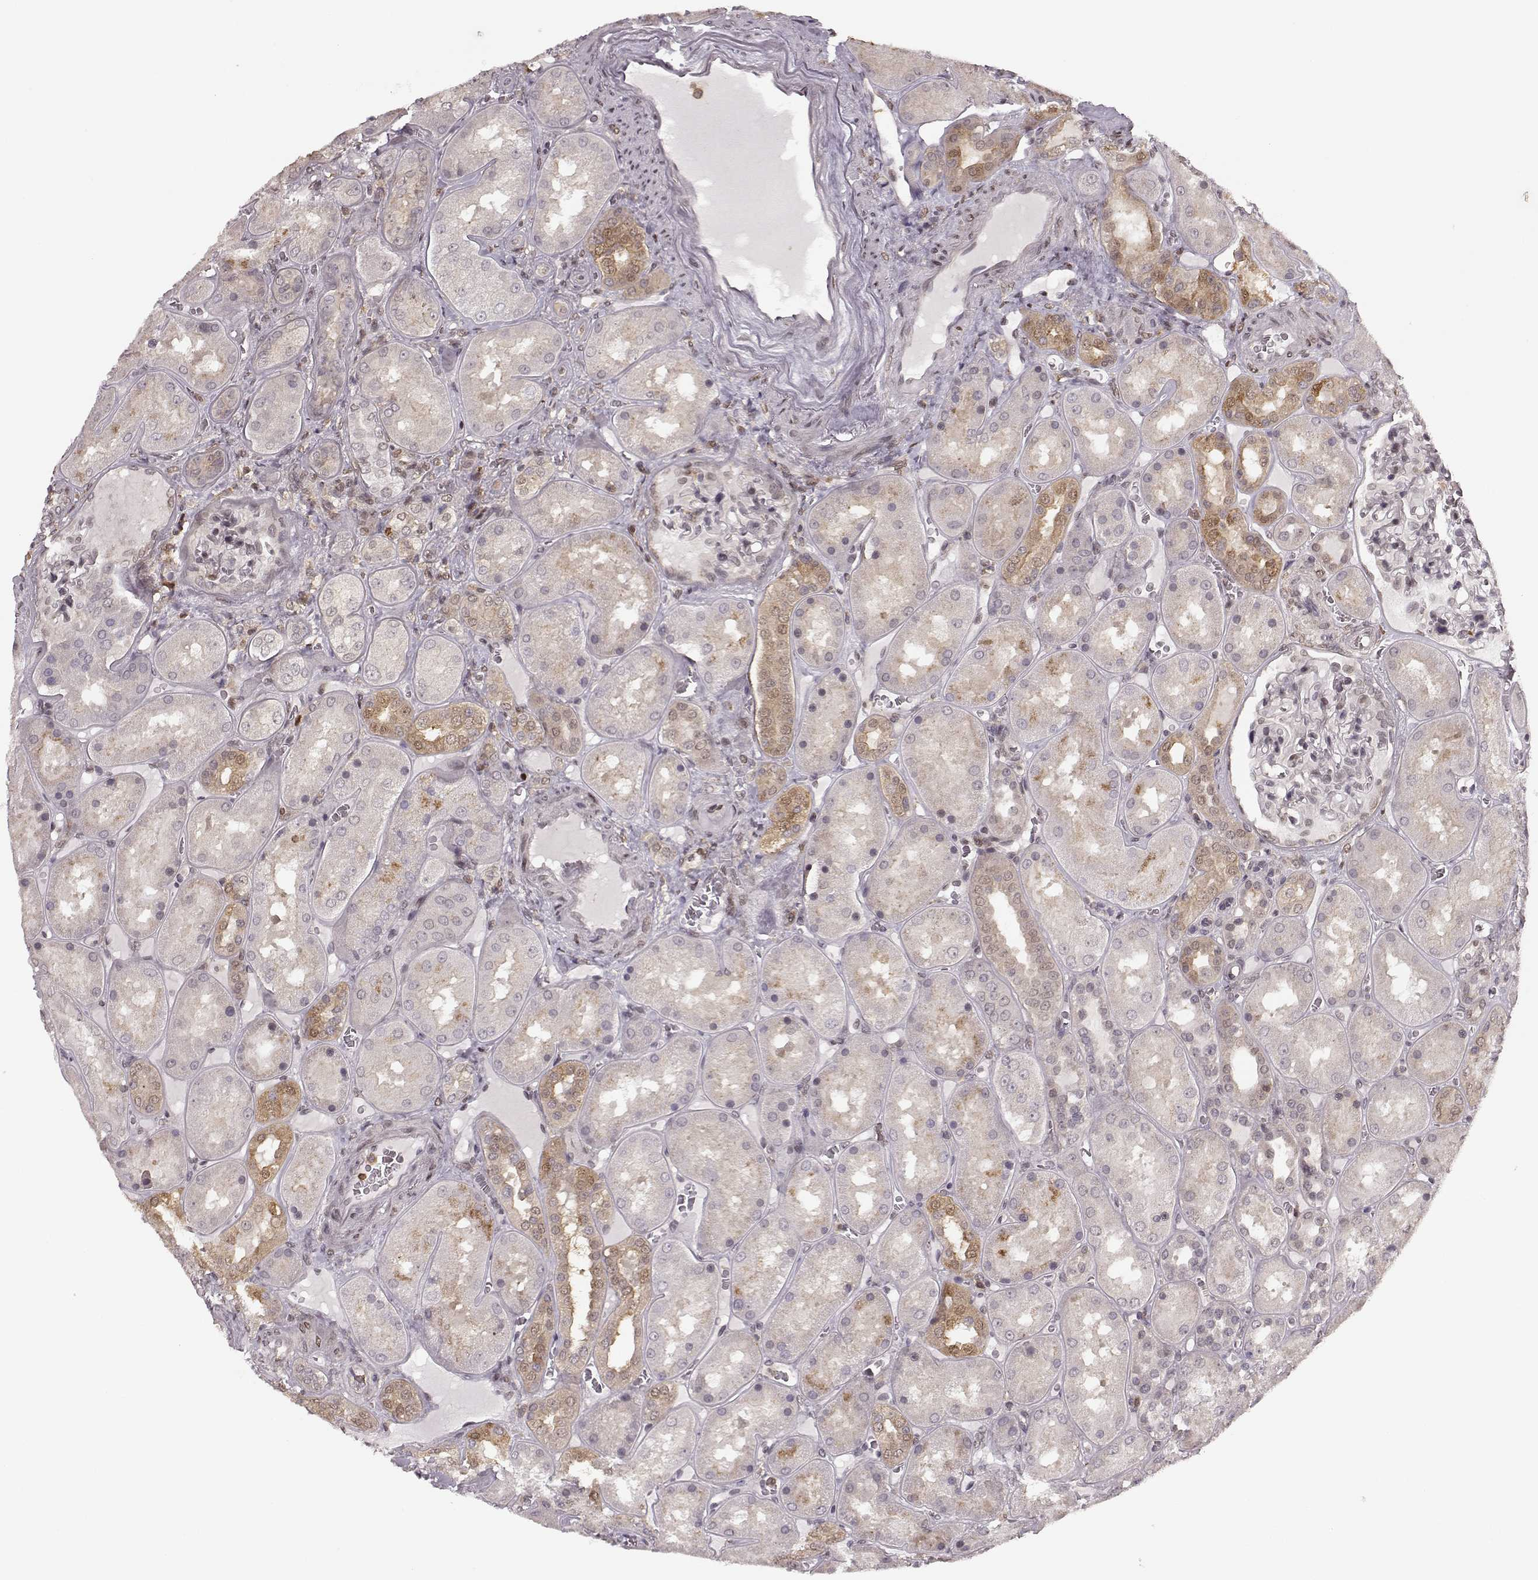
{"staining": {"intensity": "negative", "quantity": "none", "location": "none"}, "tissue": "kidney", "cell_type": "Cells in glomeruli", "image_type": "normal", "snomed": [{"axis": "morphology", "description": "Normal tissue, NOS"}, {"axis": "topography", "description": "Kidney"}], "caption": "This micrograph is of unremarkable kidney stained with IHC to label a protein in brown with the nuclei are counter-stained blue. There is no positivity in cells in glomeruli. (DAB (3,3'-diaminobenzidine) immunohistochemistry (IHC) with hematoxylin counter stain).", "gene": "MFSD1", "patient": {"sex": "male", "age": 73}}